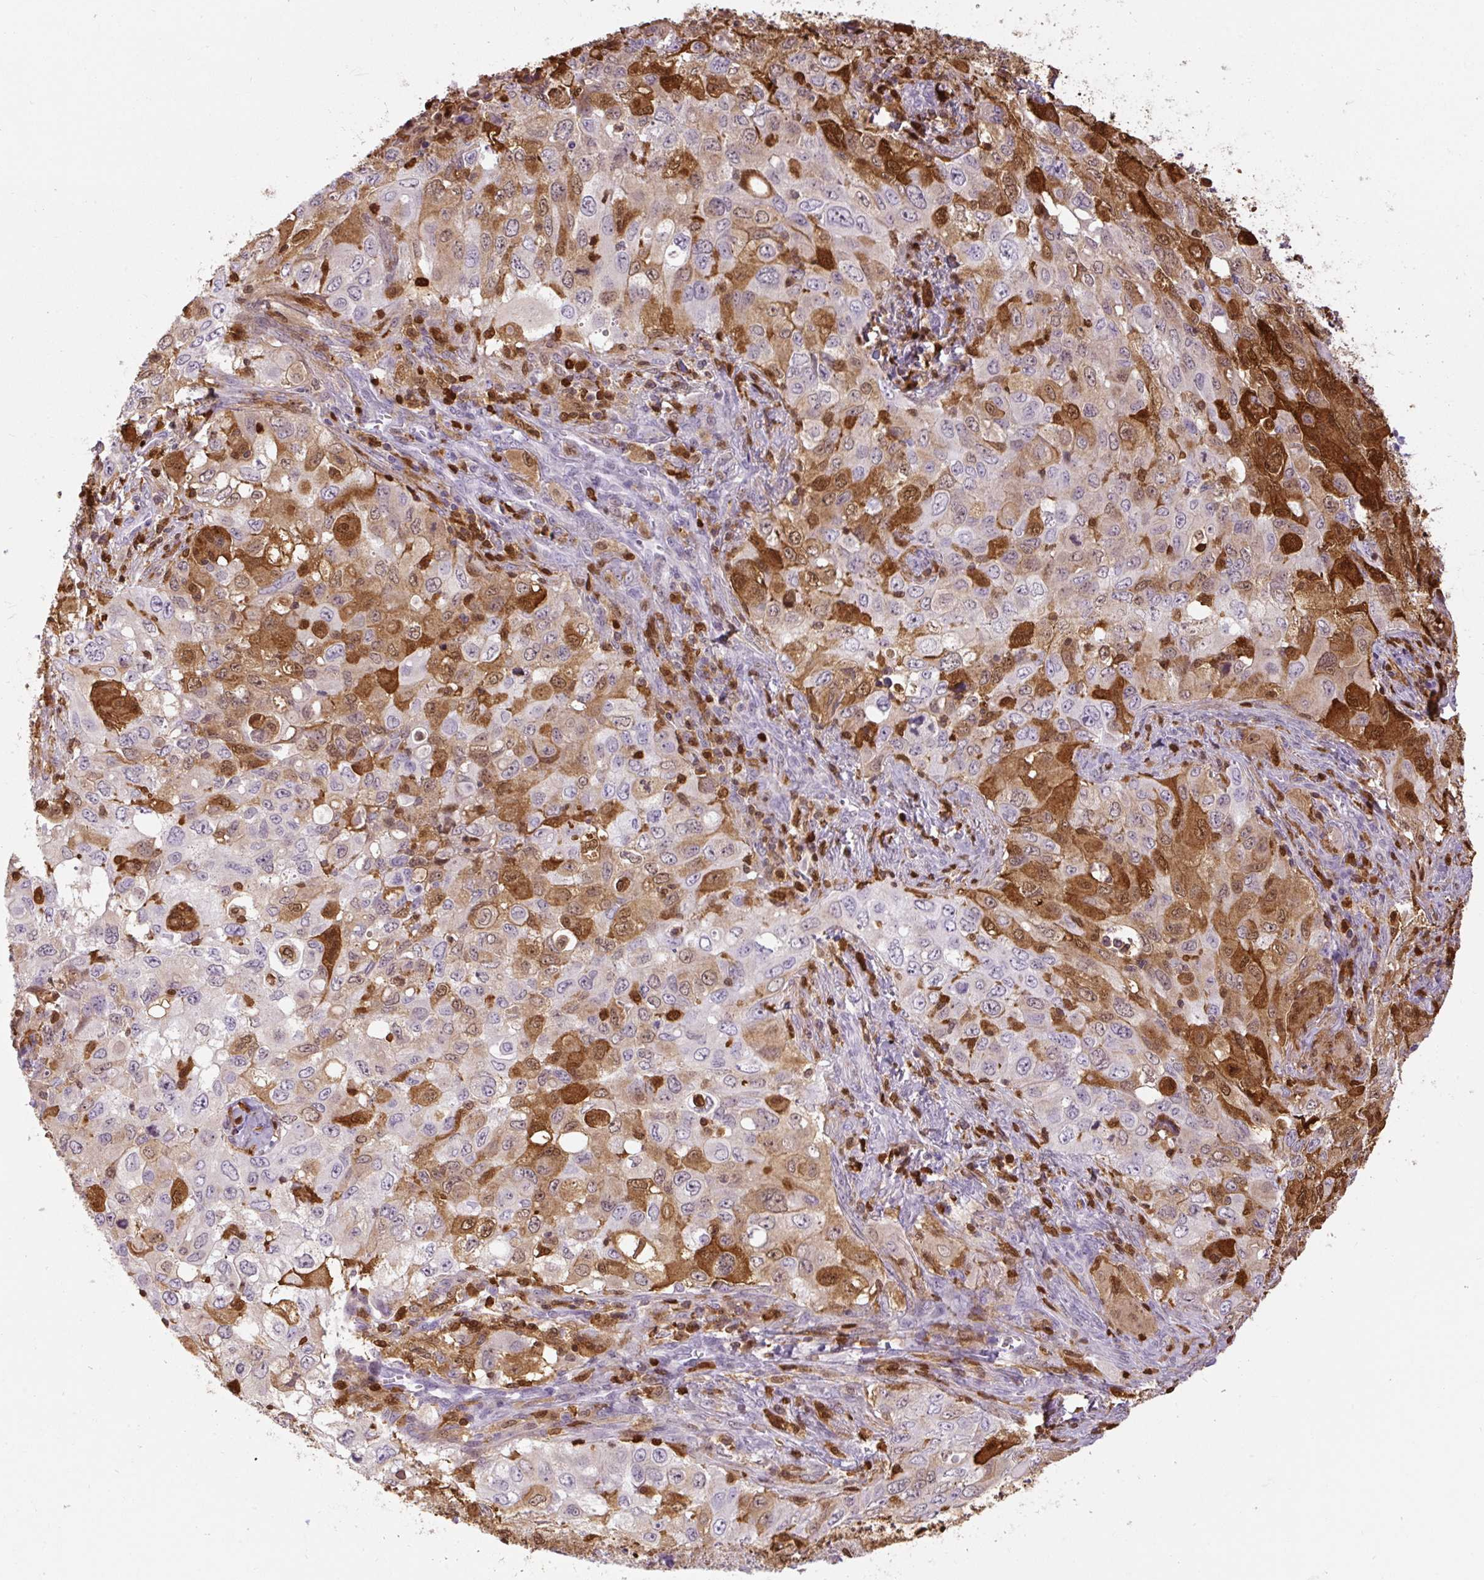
{"staining": {"intensity": "moderate", "quantity": "25%-75%", "location": "cytoplasmic/membranous"}, "tissue": "lung cancer", "cell_type": "Tumor cells", "image_type": "cancer", "snomed": [{"axis": "morphology", "description": "Adenocarcinoma, NOS"}, {"axis": "morphology", "description": "Adenocarcinoma, metastatic, NOS"}, {"axis": "topography", "description": "Lymph node"}, {"axis": "topography", "description": "Lung"}], "caption": "Lung cancer (adenocarcinoma) was stained to show a protein in brown. There is medium levels of moderate cytoplasmic/membranous positivity in approximately 25%-75% of tumor cells. (DAB = brown stain, brightfield microscopy at high magnification).", "gene": "S100A4", "patient": {"sex": "female", "age": 42}}